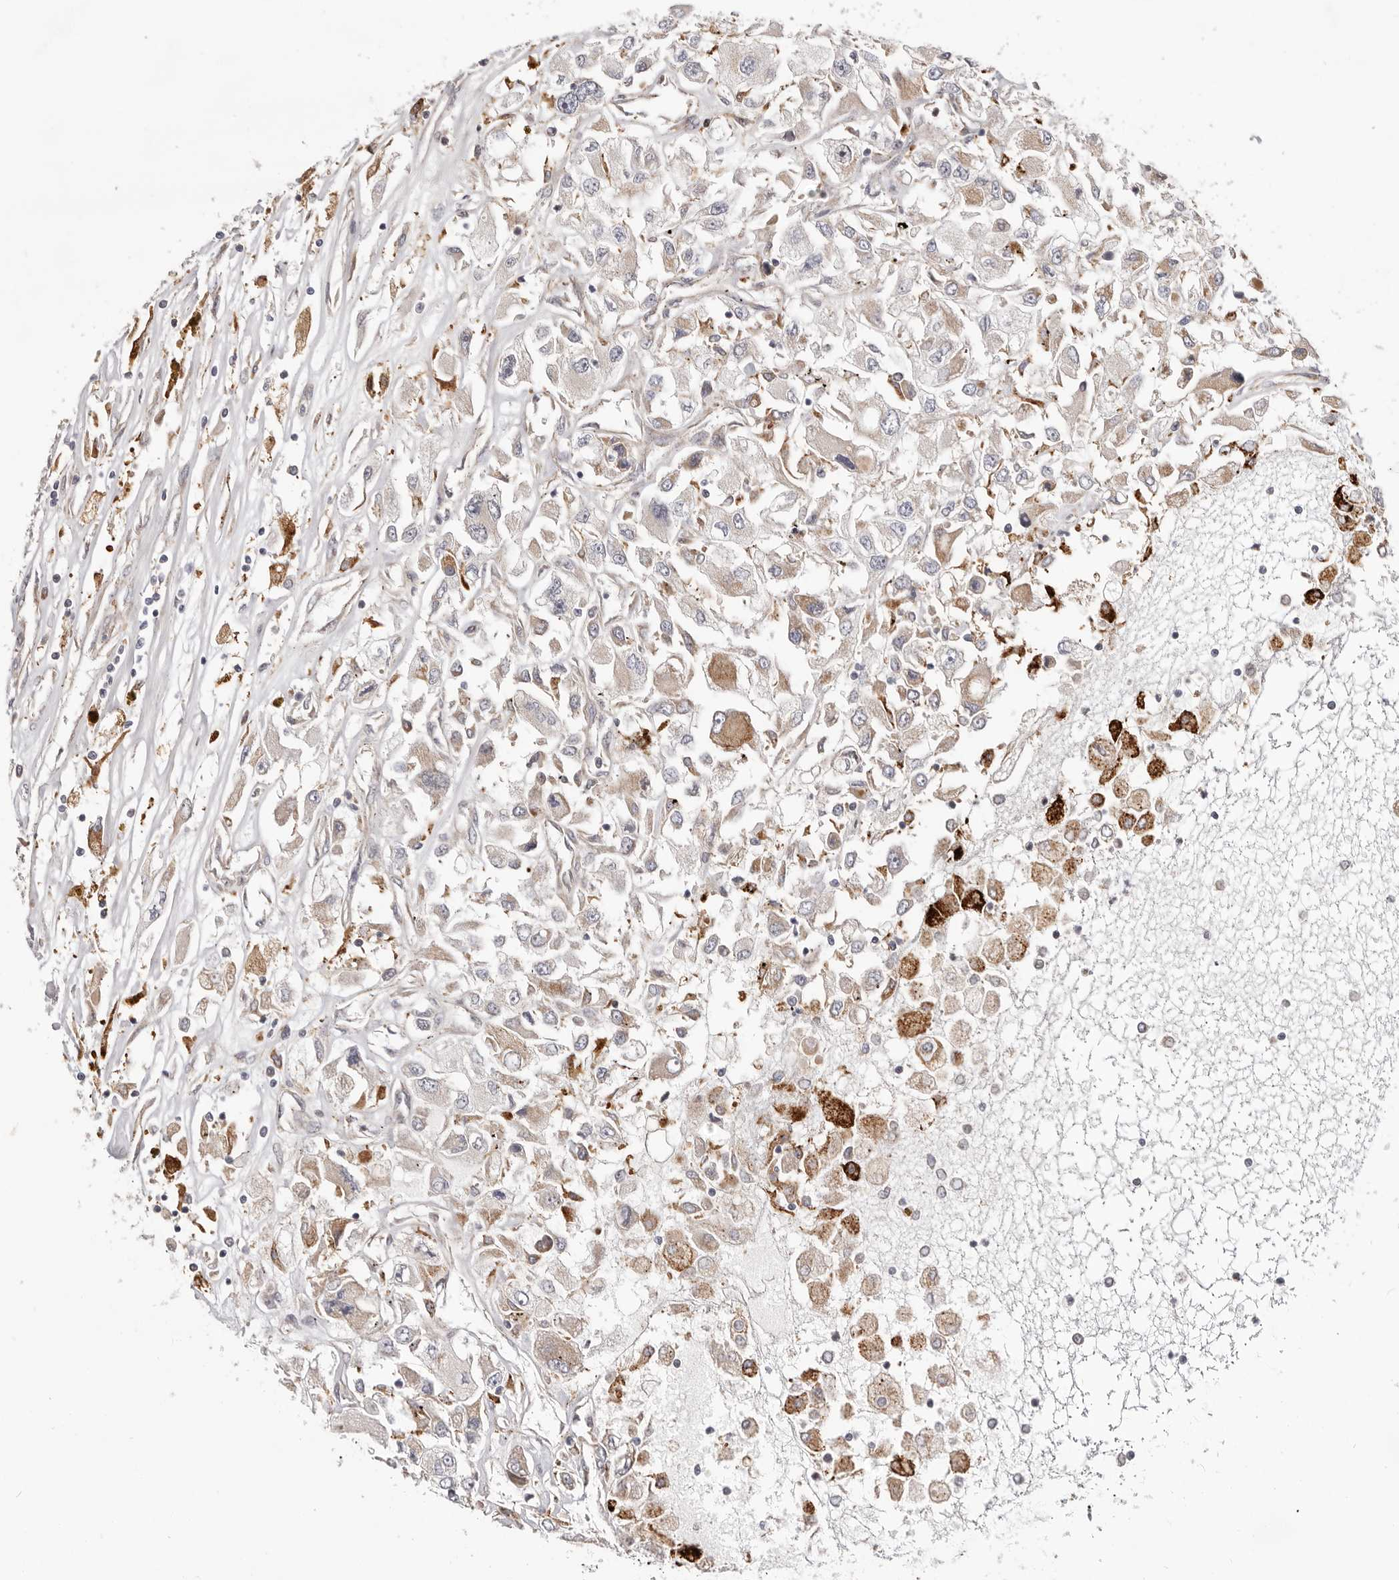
{"staining": {"intensity": "weak", "quantity": ">75%", "location": "cytoplasmic/membranous"}, "tissue": "renal cancer", "cell_type": "Tumor cells", "image_type": "cancer", "snomed": [{"axis": "morphology", "description": "Adenocarcinoma, NOS"}, {"axis": "topography", "description": "Kidney"}], "caption": "IHC (DAB) staining of renal cancer (adenocarcinoma) reveals weak cytoplasmic/membranous protein expression in approximately >75% of tumor cells.", "gene": "TOR3A", "patient": {"sex": "female", "age": 52}}